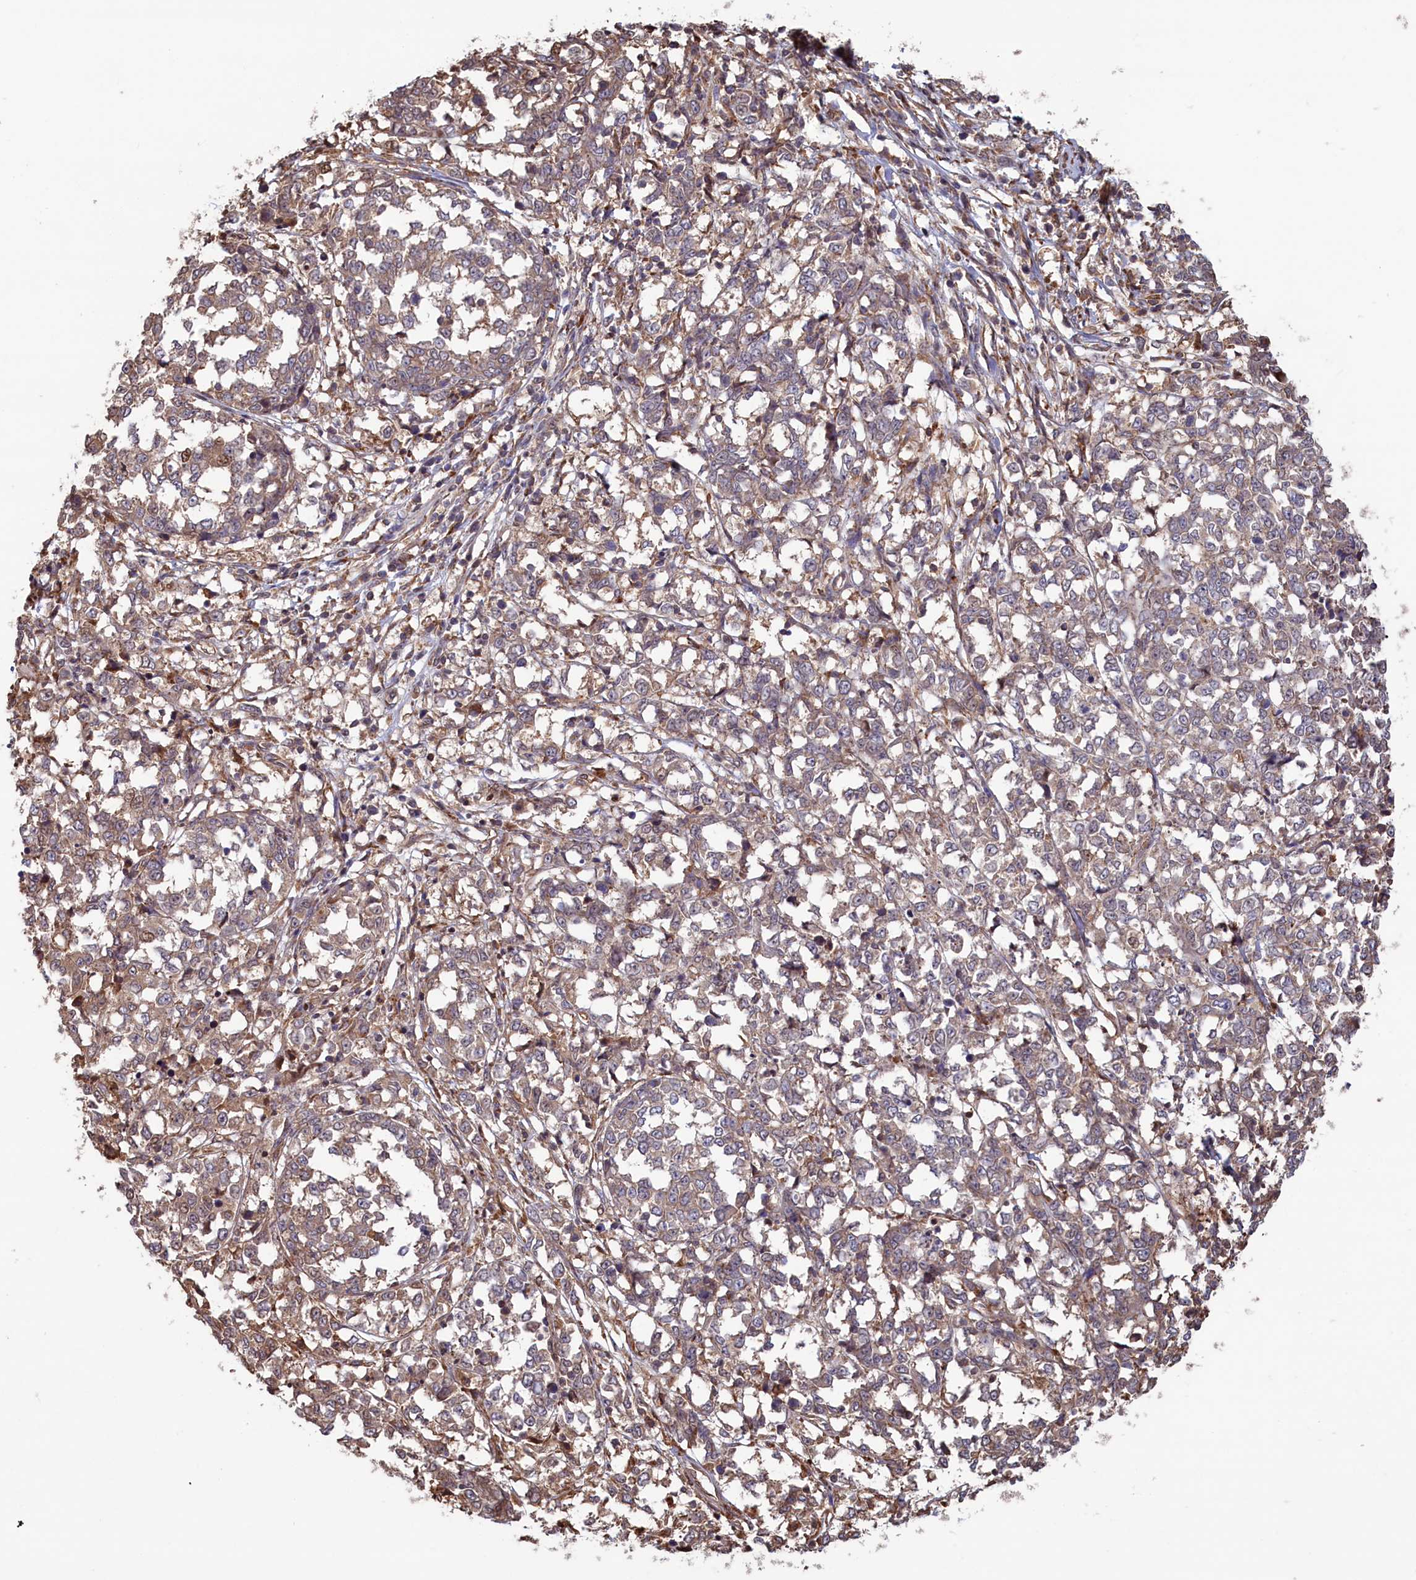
{"staining": {"intensity": "weak", "quantity": "25%-75%", "location": "cytoplasmic/membranous"}, "tissue": "melanoma", "cell_type": "Tumor cells", "image_type": "cancer", "snomed": [{"axis": "morphology", "description": "Malignant melanoma, NOS"}, {"axis": "topography", "description": "Skin"}], "caption": "High-power microscopy captured an IHC histopathology image of melanoma, revealing weak cytoplasmic/membranous staining in about 25%-75% of tumor cells.", "gene": "RILPL1", "patient": {"sex": "female", "age": 72}}